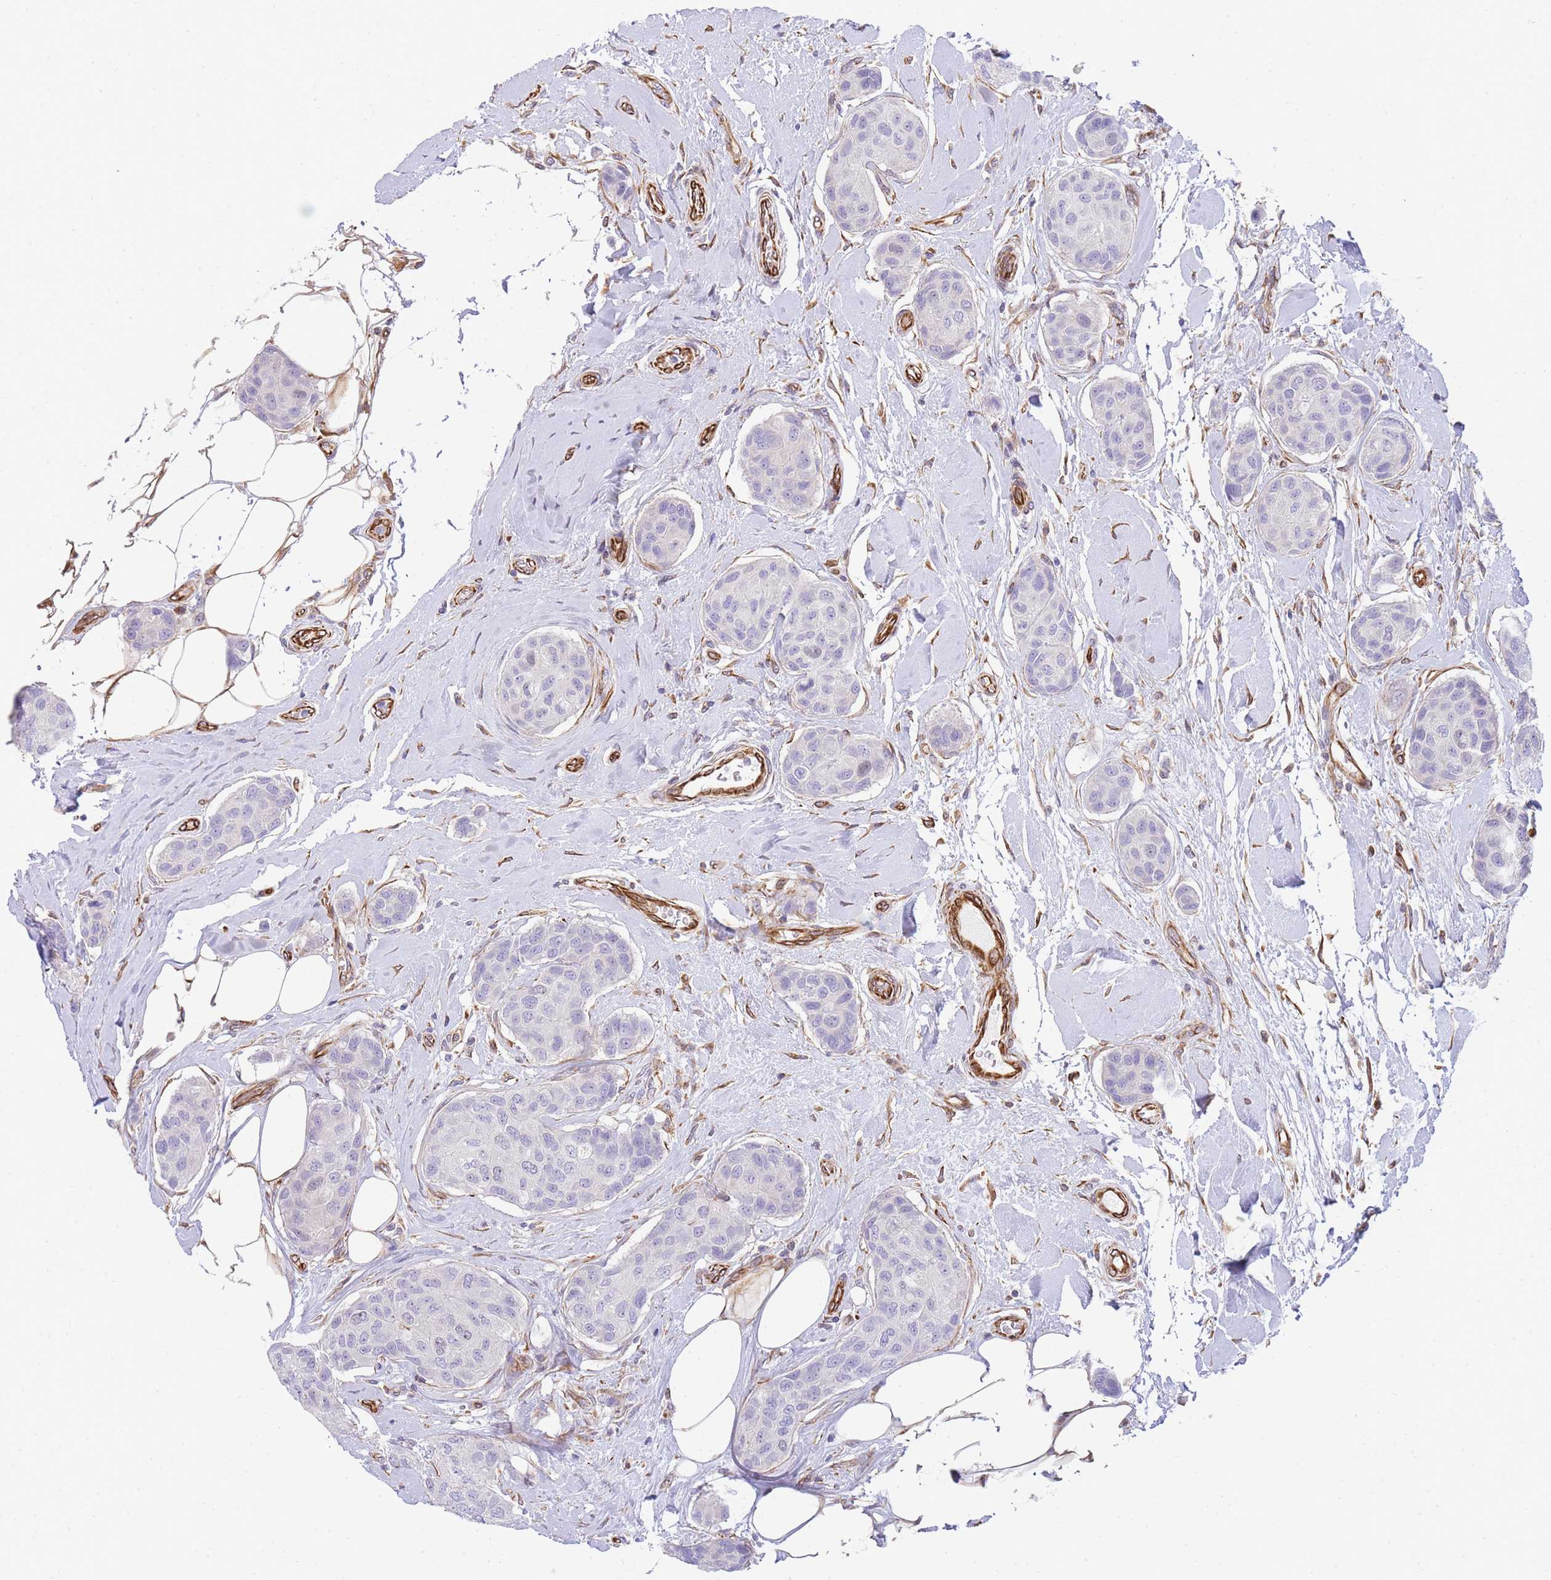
{"staining": {"intensity": "negative", "quantity": "none", "location": "none"}, "tissue": "breast cancer", "cell_type": "Tumor cells", "image_type": "cancer", "snomed": [{"axis": "morphology", "description": "Duct carcinoma"}, {"axis": "topography", "description": "Breast"}, {"axis": "topography", "description": "Lymph node"}], "caption": "Protein analysis of breast cancer demonstrates no significant positivity in tumor cells.", "gene": "ECPAS", "patient": {"sex": "female", "age": 80}}